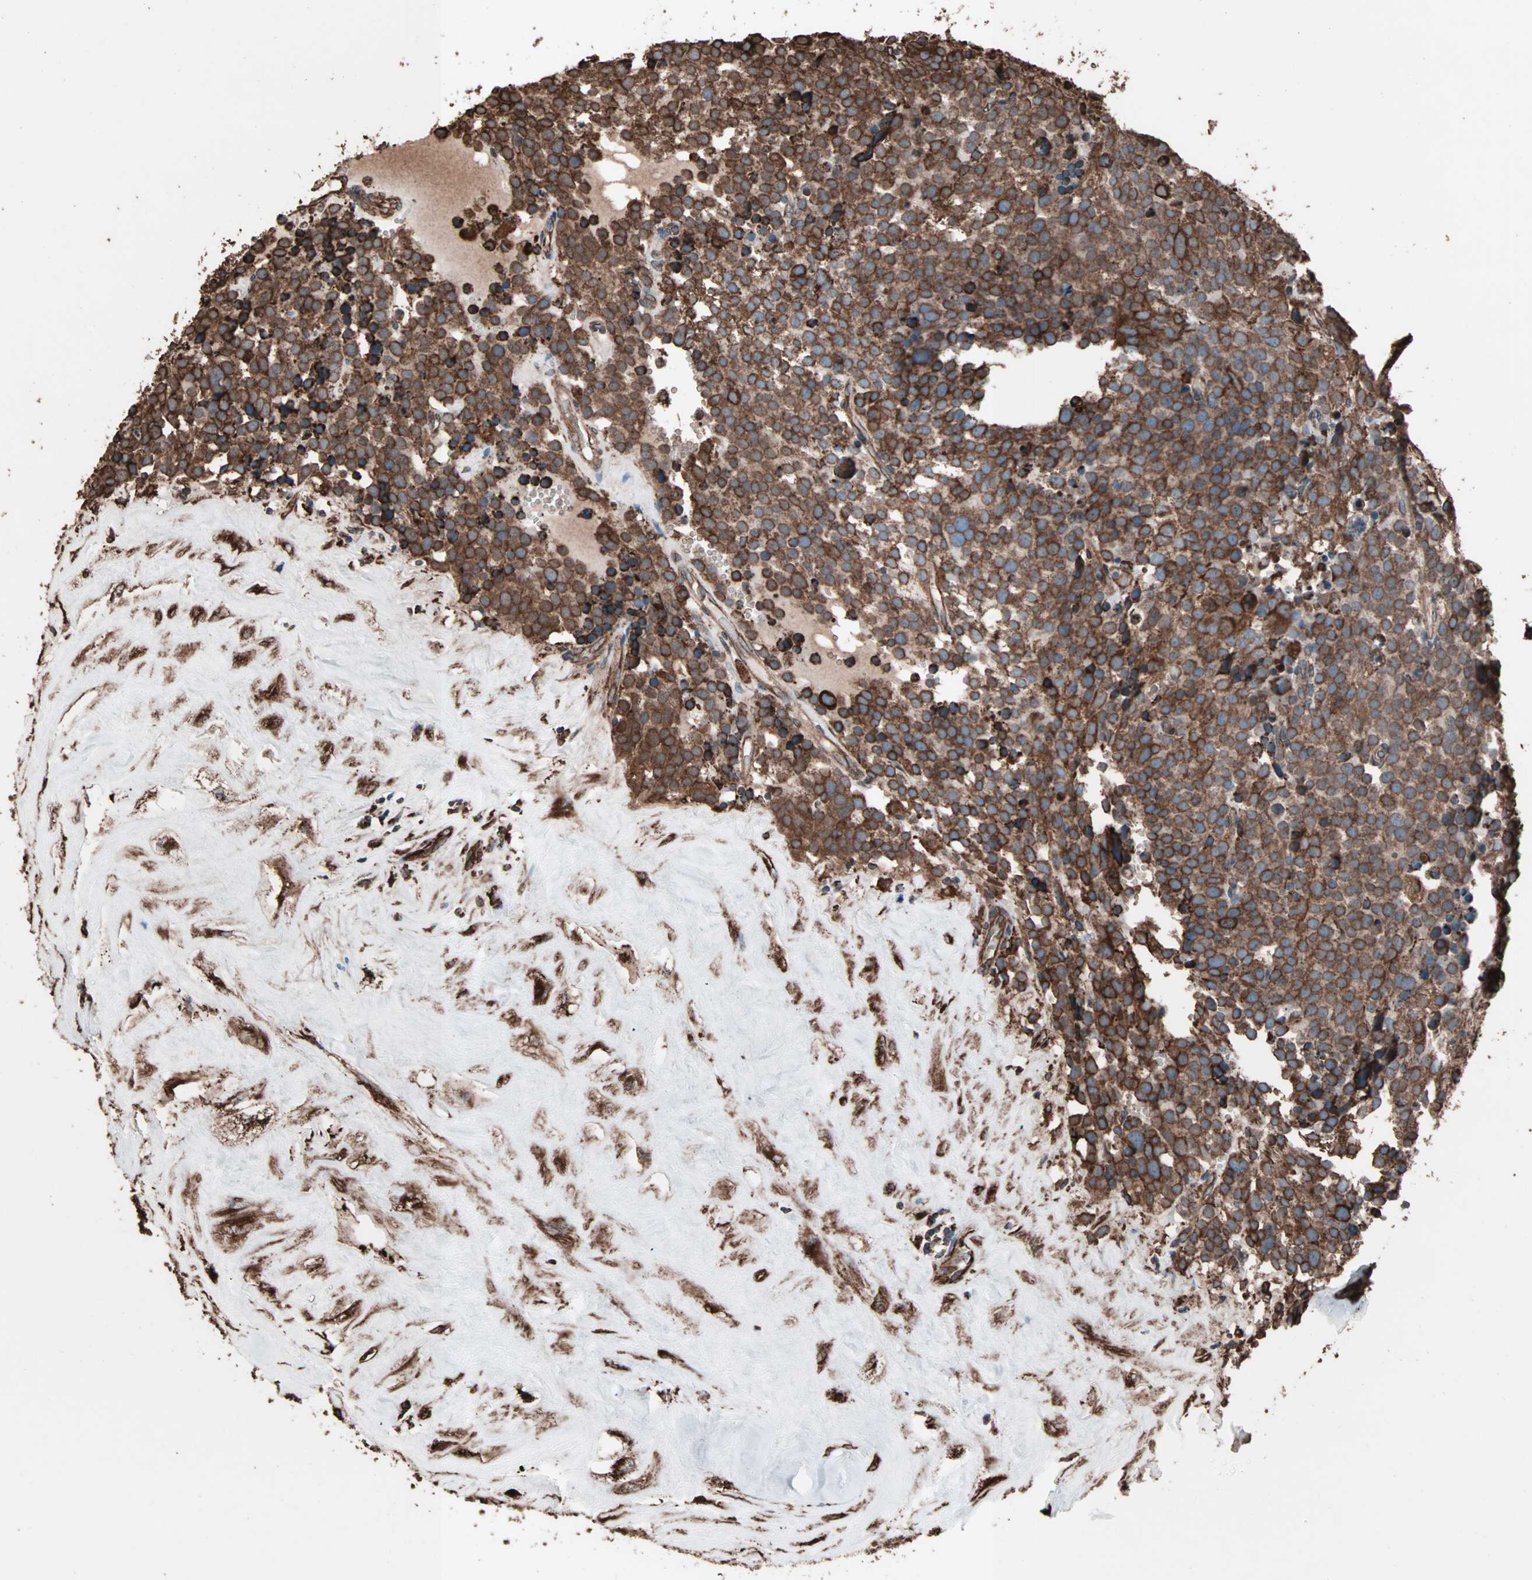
{"staining": {"intensity": "strong", "quantity": ">75%", "location": "cytoplasmic/membranous"}, "tissue": "testis cancer", "cell_type": "Tumor cells", "image_type": "cancer", "snomed": [{"axis": "morphology", "description": "Seminoma, NOS"}, {"axis": "topography", "description": "Testis"}], "caption": "Immunohistochemical staining of human testis seminoma displays strong cytoplasmic/membranous protein positivity in approximately >75% of tumor cells.", "gene": "HSP90B1", "patient": {"sex": "male", "age": 71}}